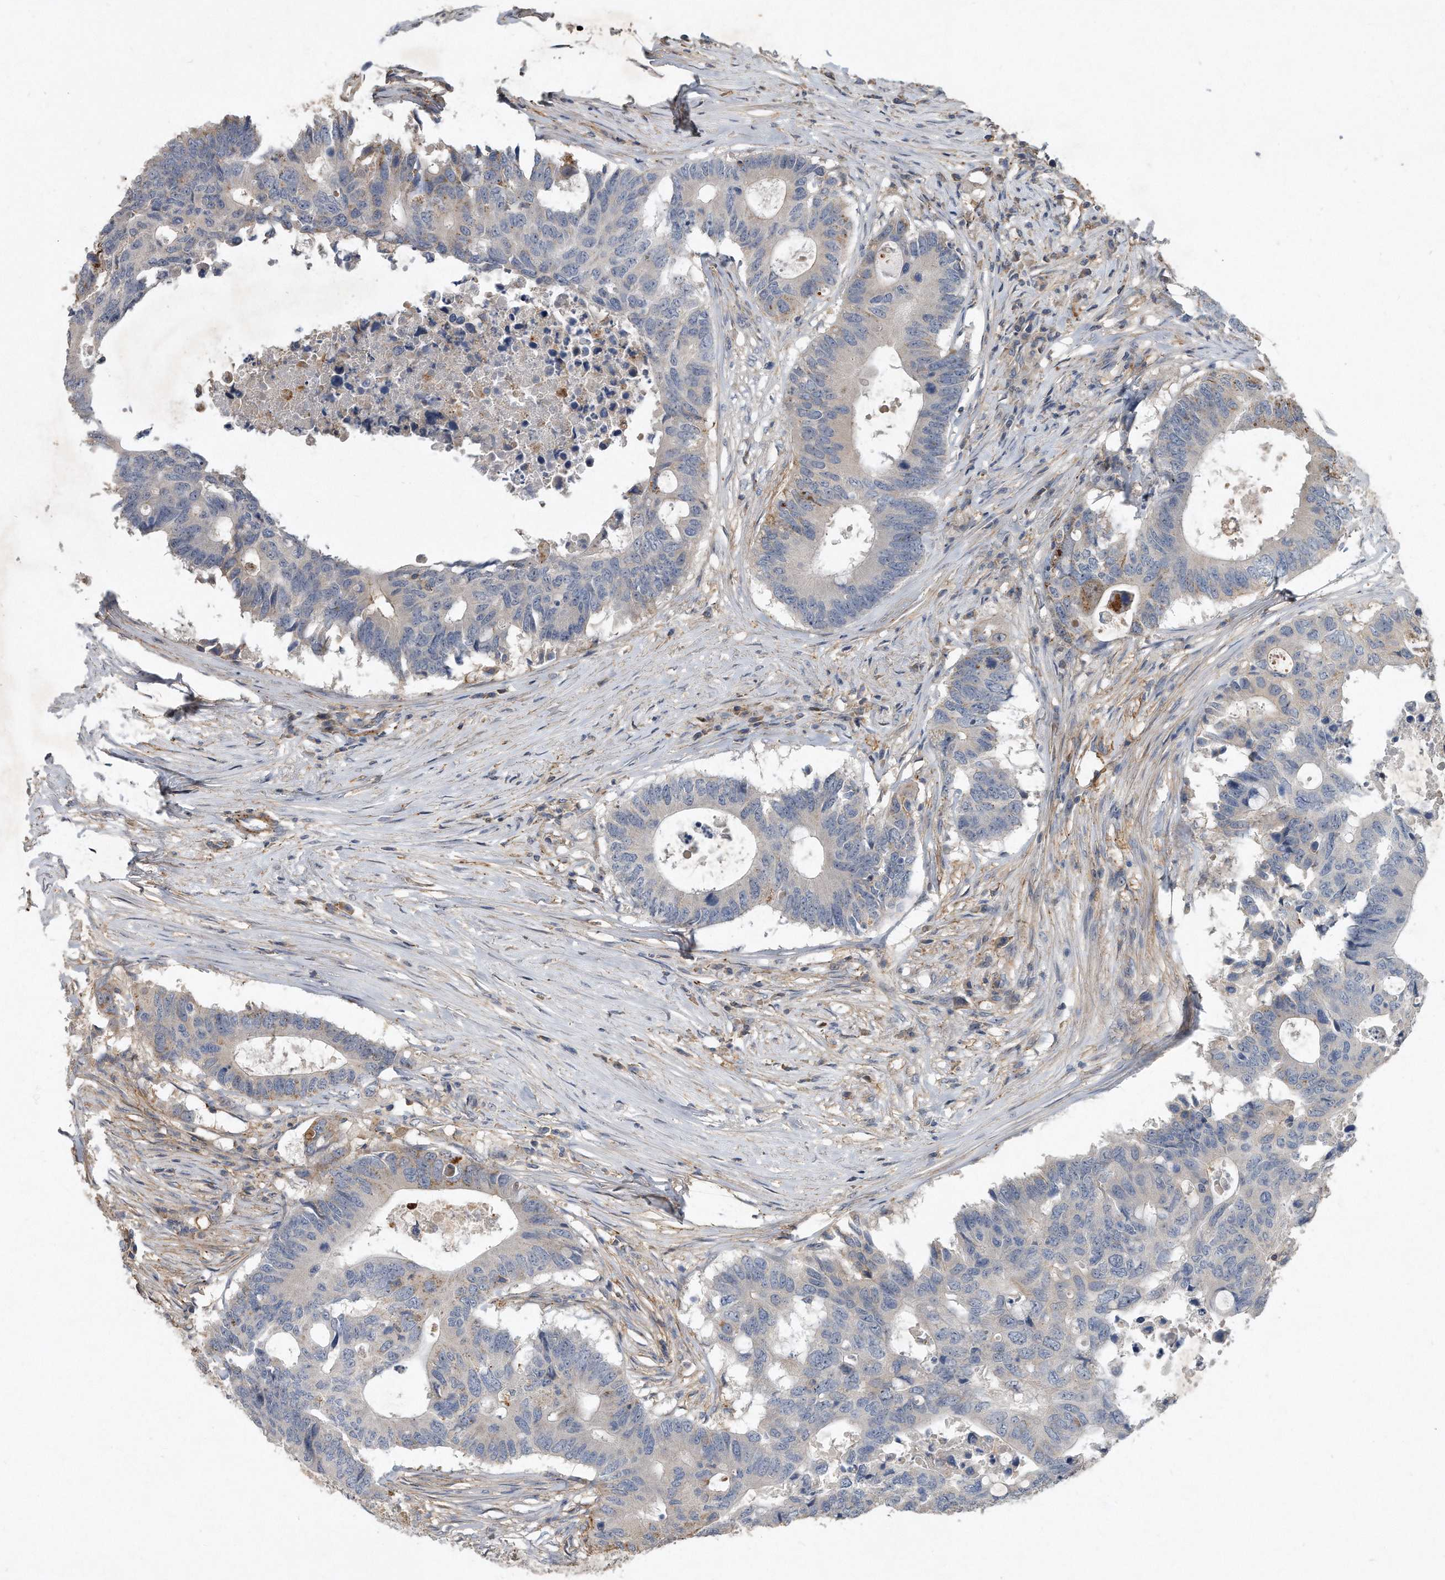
{"staining": {"intensity": "weak", "quantity": "<25%", "location": "cytoplasmic/membranous"}, "tissue": "colorectal cancer", "cell_type": "Tumor cells", "image_type": "cancer", "snomed": [{"axis": "morphology", "description": "Adenocarcinoma, NOS"}, {"axis": "topography", "description": "Colon"}], "caption": "Tumor cells show no significant expression in adenocarcinoma (colorectal).", "gene": "PGBD2", "patient": {"sex": "male", "age": 71}}